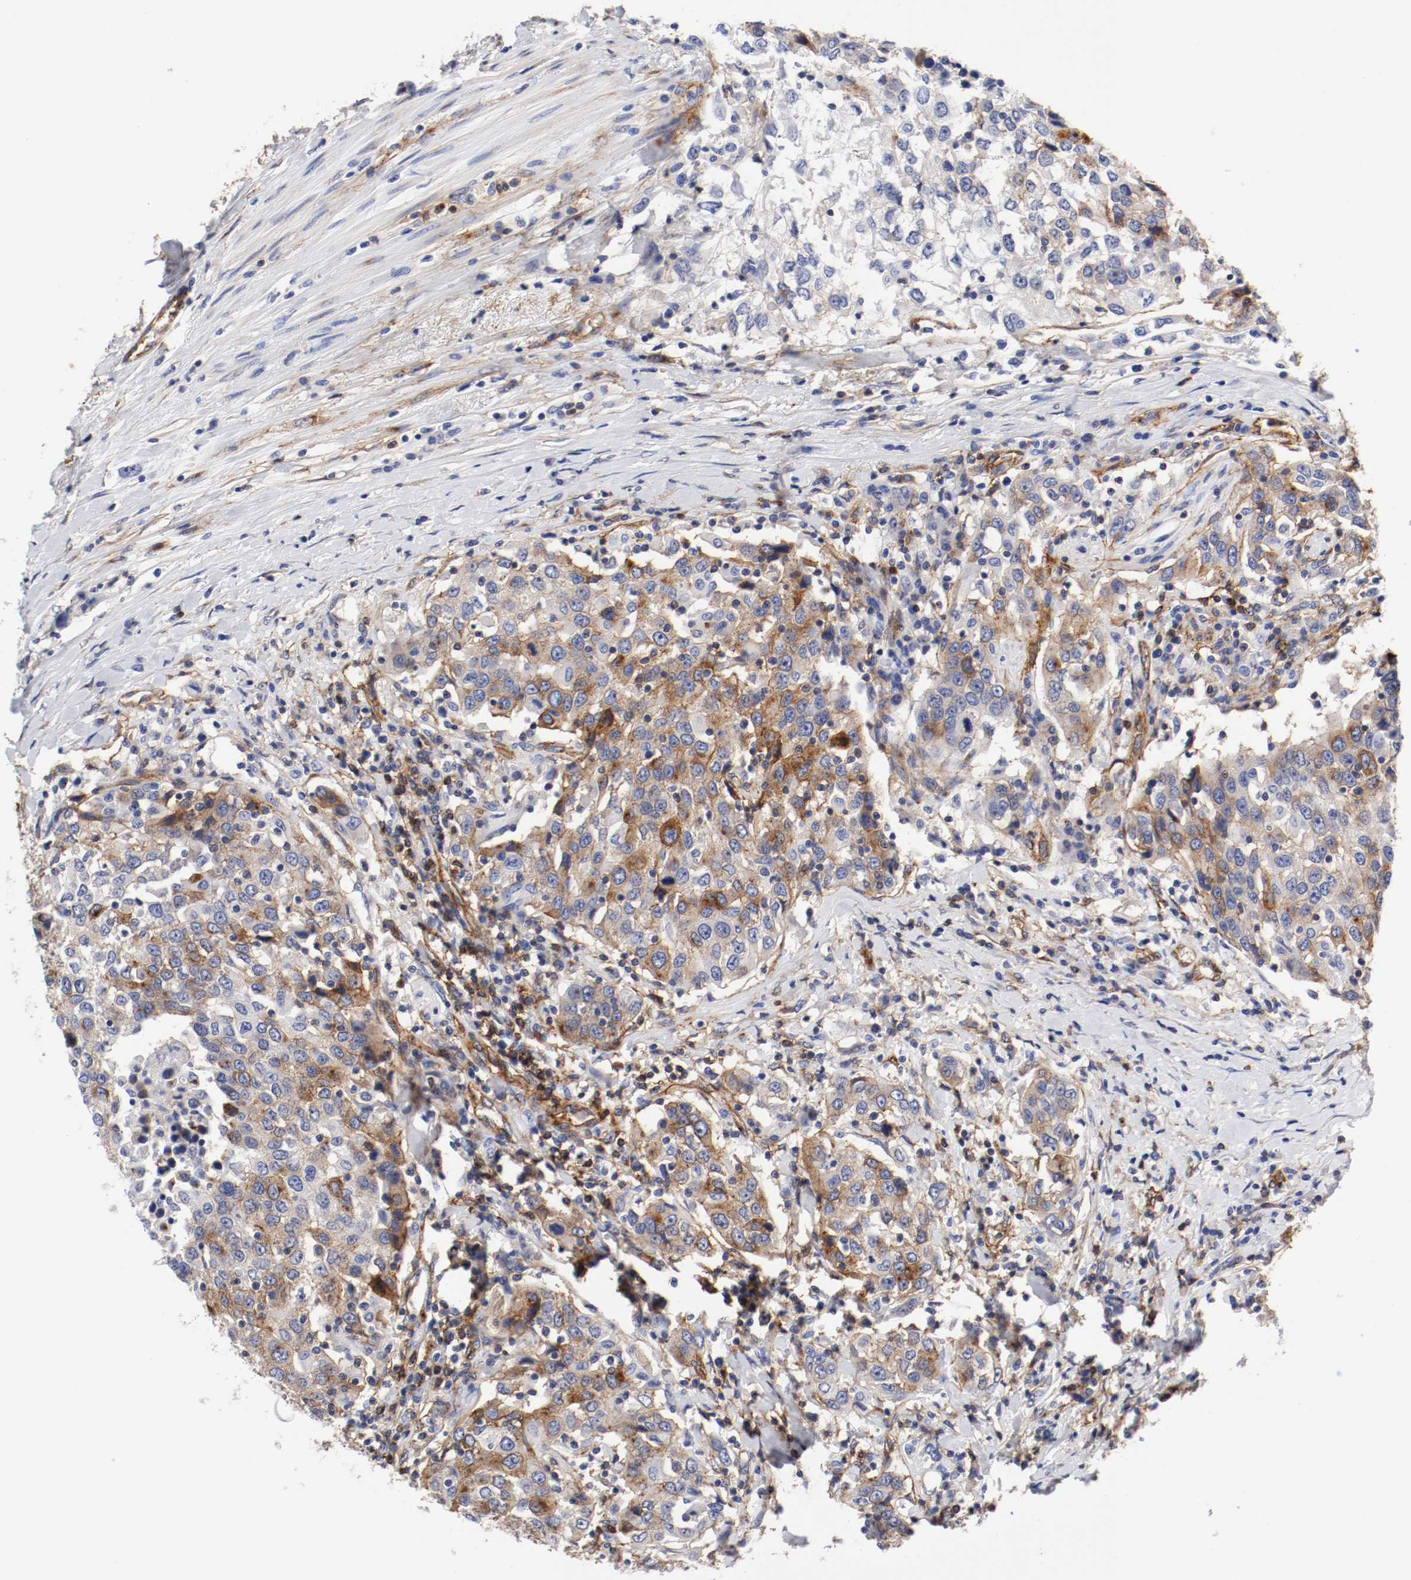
{"staining": {"intensity": "strong", "quantity": ">75%", "location": "cytoplasmic/membranous"}, "tissue": "urothelial cancer", "cell_type": "Tumor cells", "image_type": "cancer", "snomed": [{"axis": "morphology", "description": "Urothelial carcinoma, High grade"}, {"axis": "topography", "description": "Urinary bladder"}], "caption": "IHC micrograph of neoplastic tissue: urothelial carcinoma (high-grade) stained using immunohistochemistry reveals high levels of strong protein expression localized specifically in the cytoplasmic/membranous of tumor cells, appearing as a cytoplasmic/membranous brown color.", "gene": "IFITM1", "patient": {"sex": "female", "age": 80}}